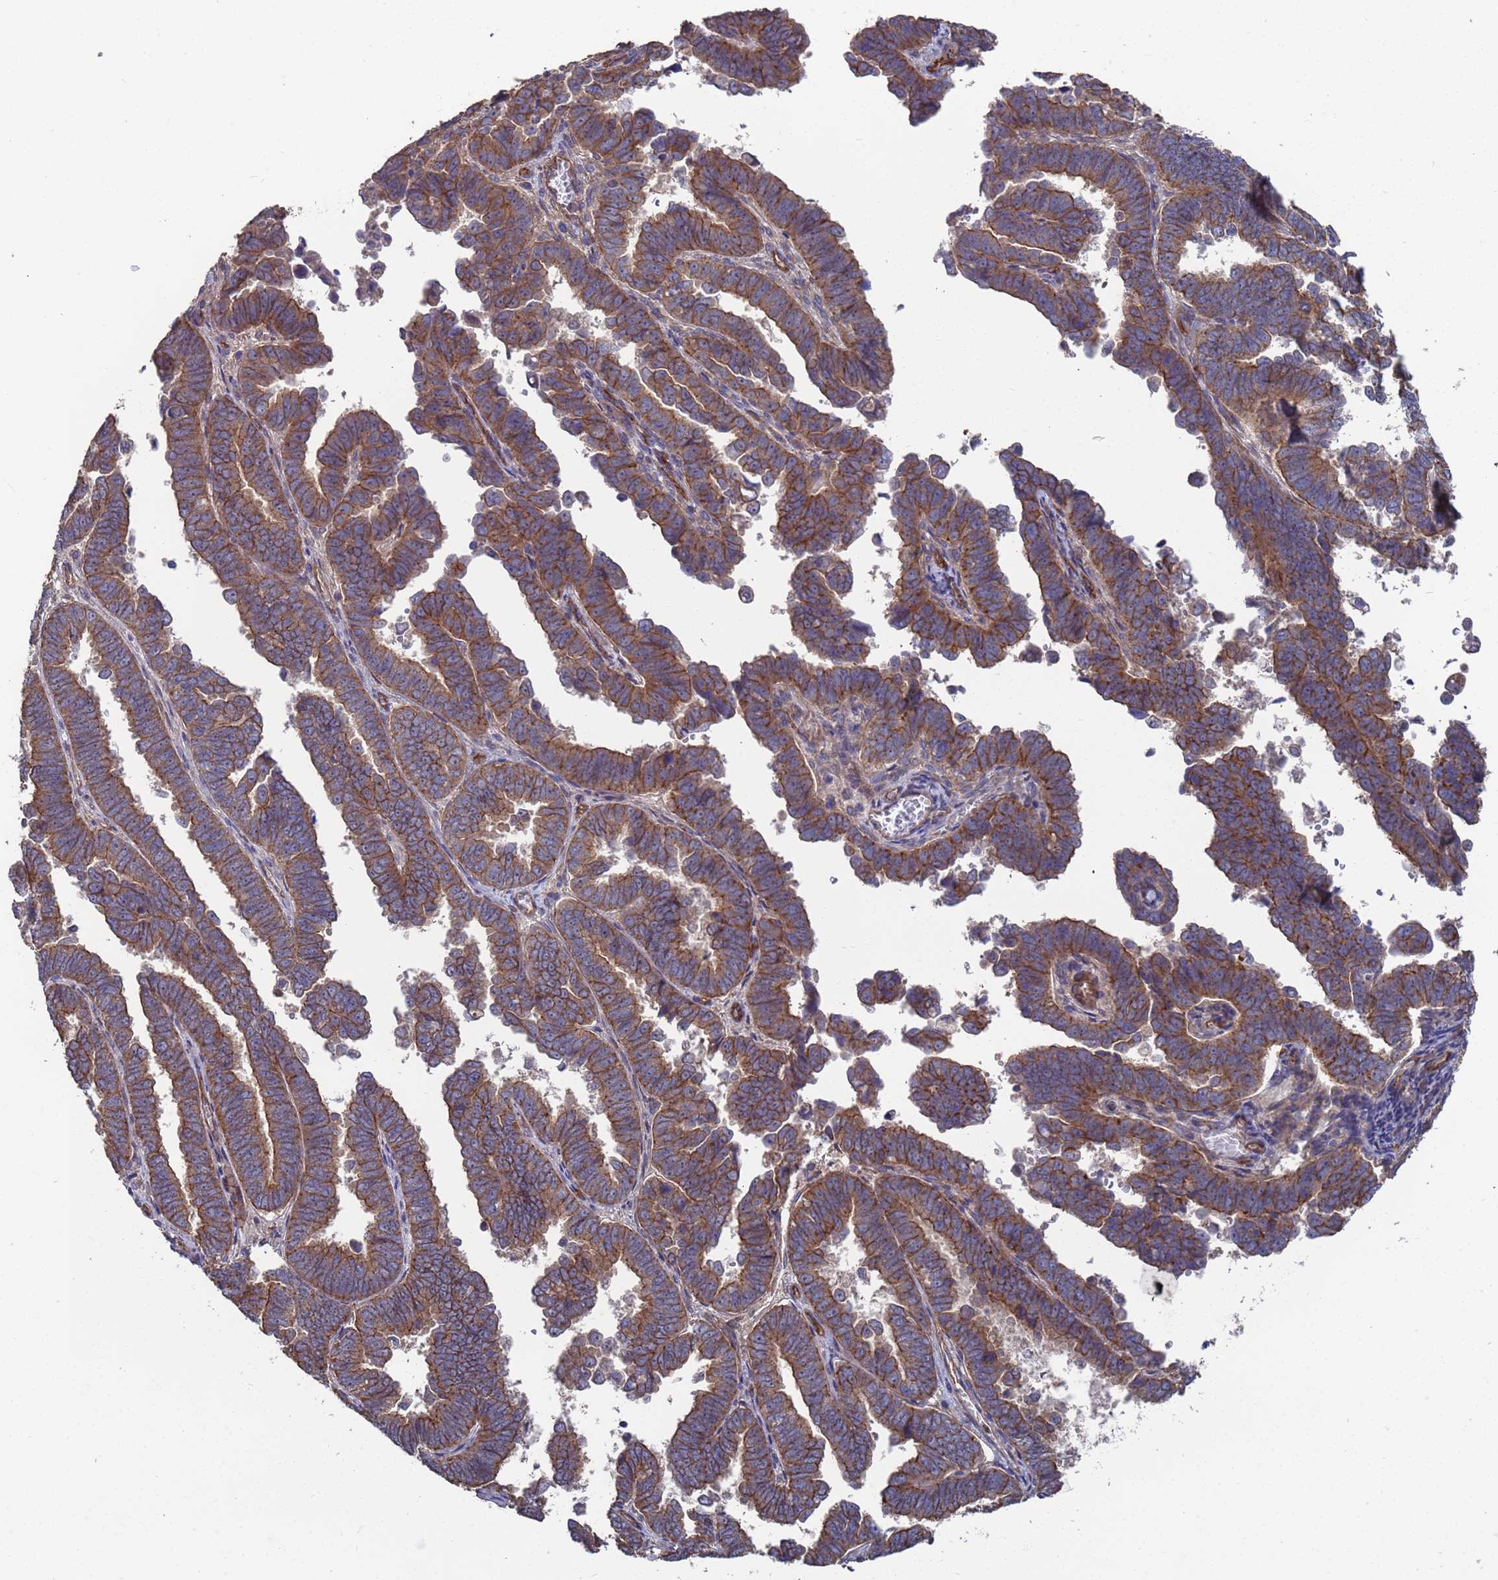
{"staining": {"intensity": "moderate", "quantity": ">75%", "location": "cytoplasmic/membranous"}, "tissue": "endometrial cancer", "cell_type": "Tumor cells", "image_type": "cancer", "snomed": [{"axis": "morphology", "description": "Adenocarcinoma, NOS"}, {"axis": "topography", "description": "Endometrium"}], "caption": "Endometrial cancer (adenocarcinoma) stained with immunohistochemistry (IHC) displays moderate cytoplasmic/membranous expression in approximately >75% of tumor cells. Nuclei are stained in blue.", "gene": "NDUFAF6", "patient": {"sex": "female", "age": 75}}